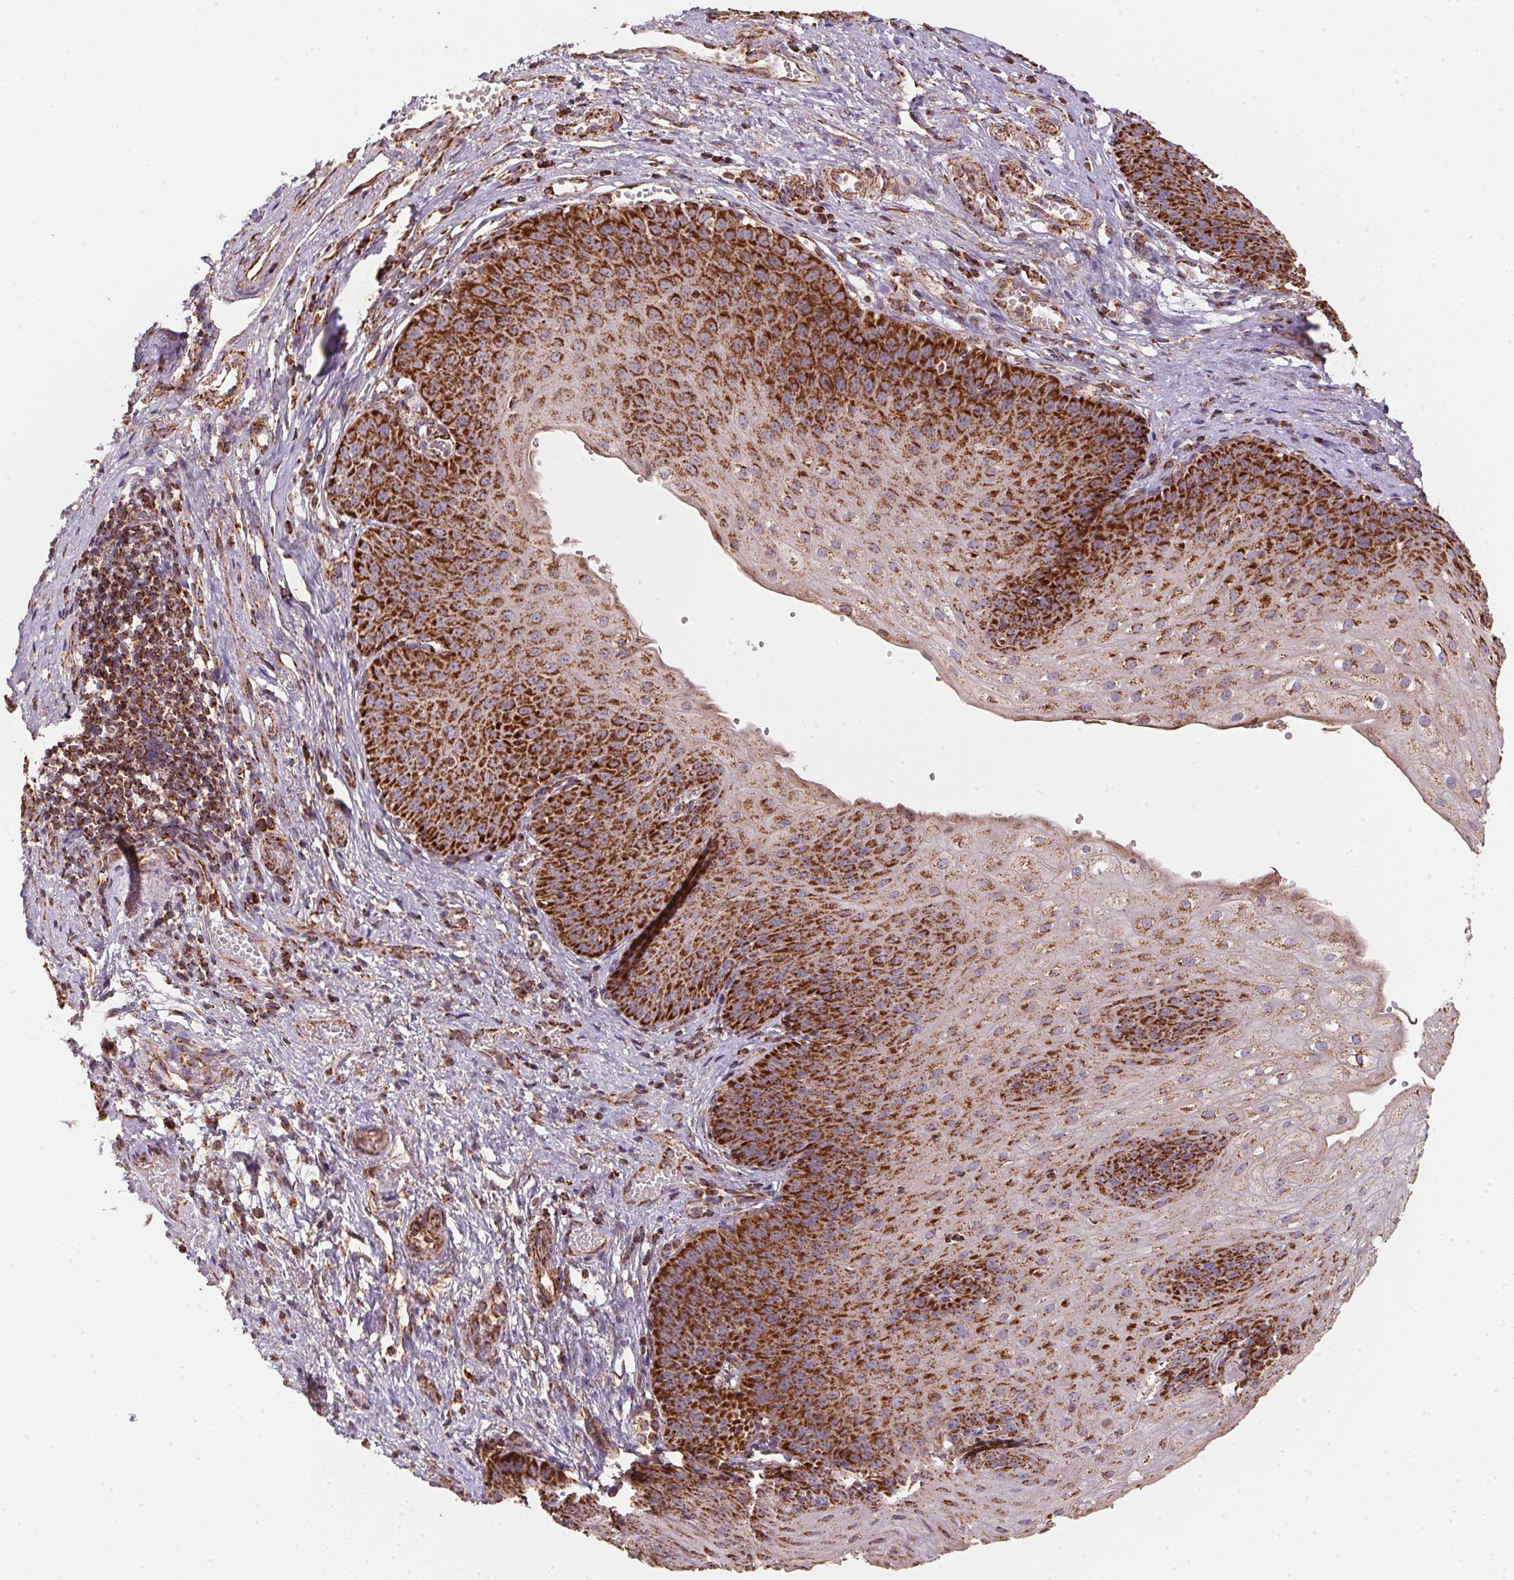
{"staining": {"intensity": "strong", "quantity": ">75%", "location": "cytoplasmic/membranous"}, "tissue": "esophagus", "cell_type": "Squamous epithelial cells", "image_type": "normal", "snomed": [{"axis": "morphology", "description": "Normal tissue, NOS"}, {"axis": "topography", "description": "Esophagus"}], "caption": "Human esophagus stained for a protein (brown) reveals strong cytoplasmic/membranous positive positivity in about >75% of squamous epithelial cells.", "gene": "NDUFS2", "patient": {"sex": "male", "age": 71}}